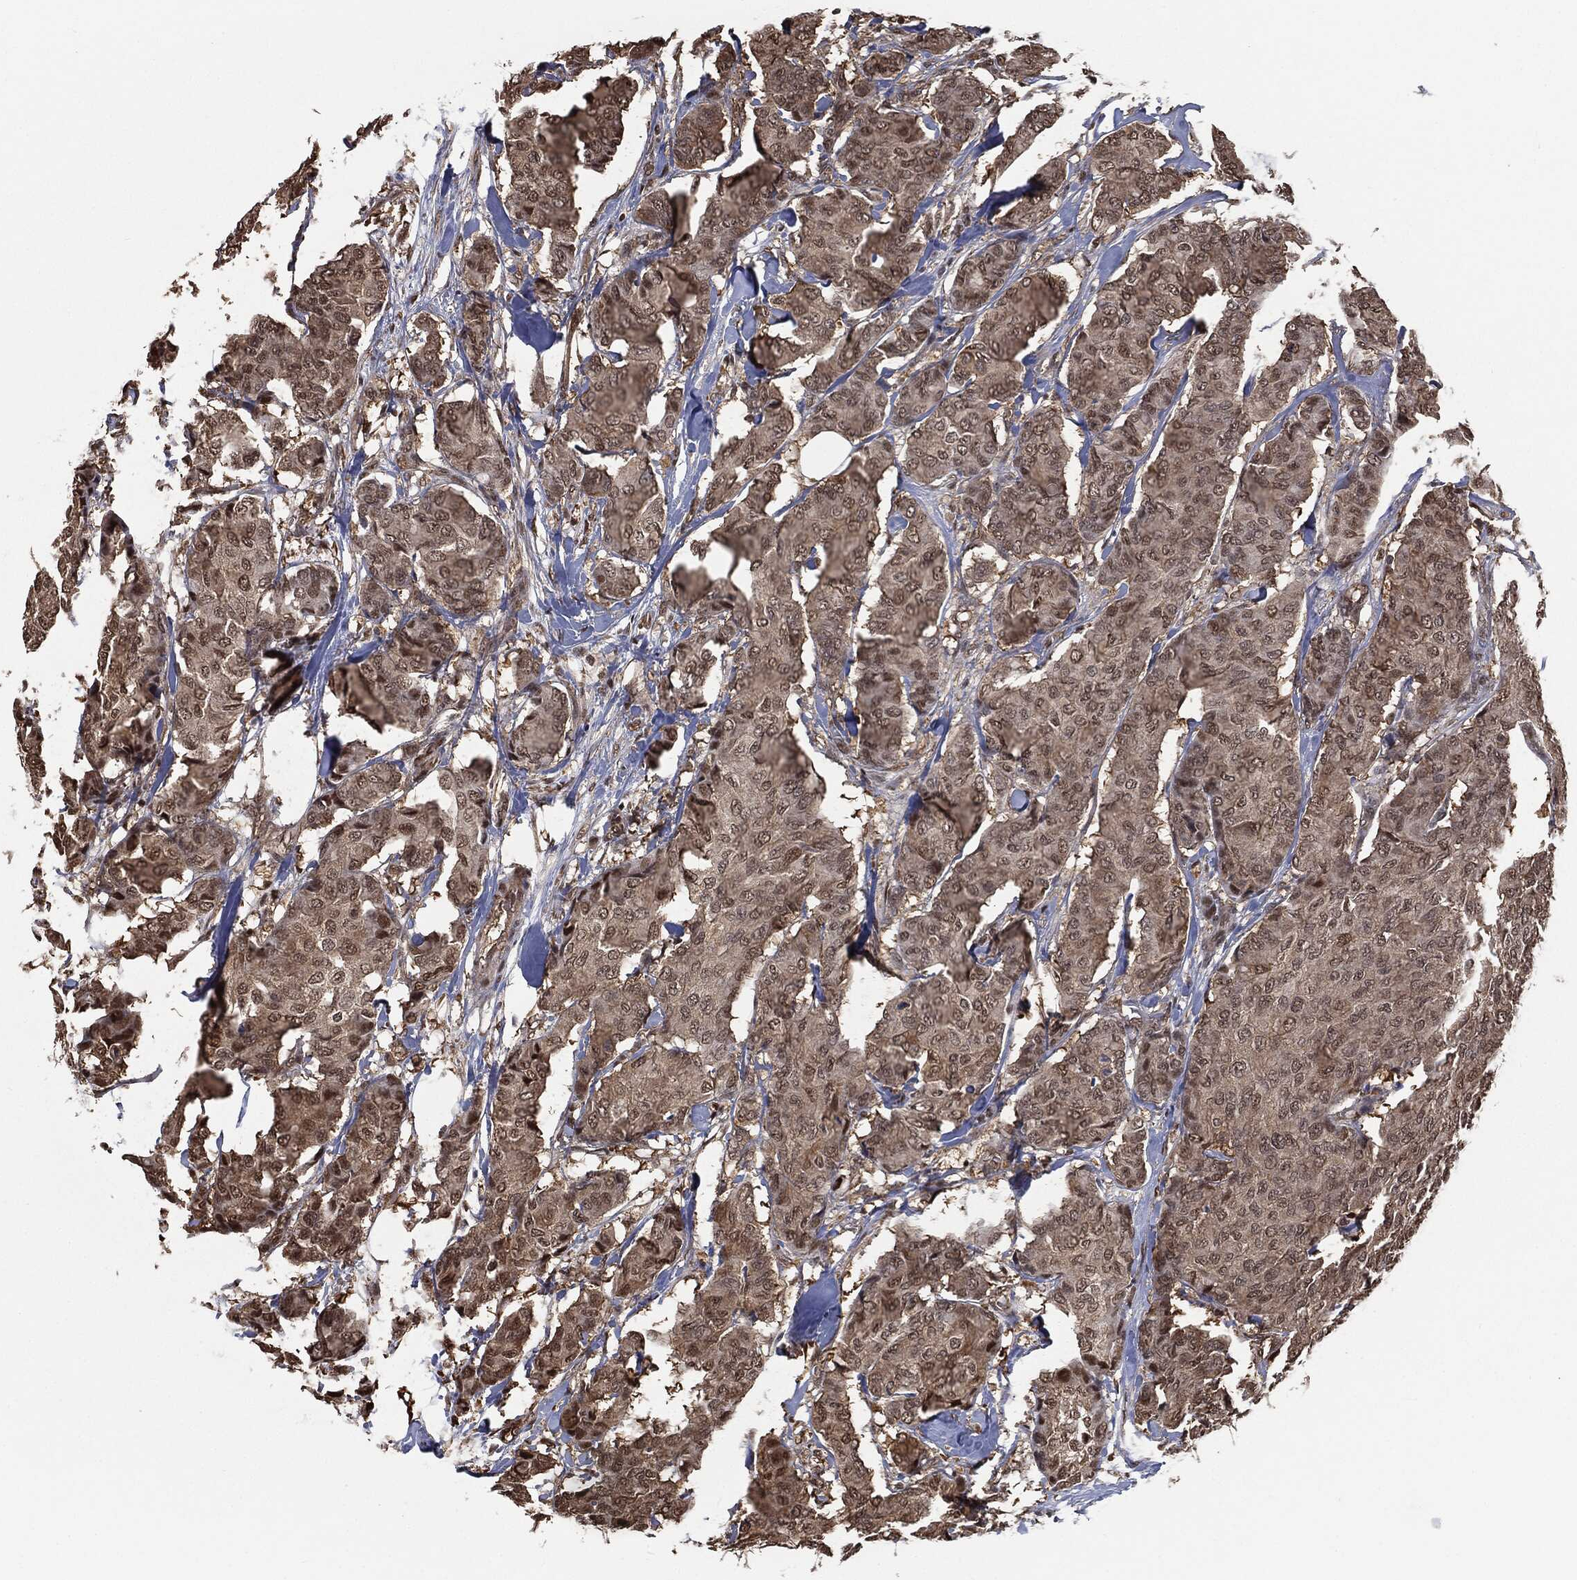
{"staining": {"intensity": "weak", "quantity": ">75%", "location": "cytoplasmic/membranous,nuclear"}, "tissue": "breast cancer", "cell_type": "Tumor cells", "image_type": "cancer", "snomed": [{"axis": "morphology", "description": "Duct carcinoma"}, {"axis": "topography", "description": "Breast"}], "caption": "About >75% of tumor cells in human infiltrating ductal carcinoma (breast) reveal weak cytoplasmic/membranous and nuclear protein positivity as visualized by brown immunohistochemical staining.", "gene": "SHLD2", "patient": {"sex": "female", "age": 75}}